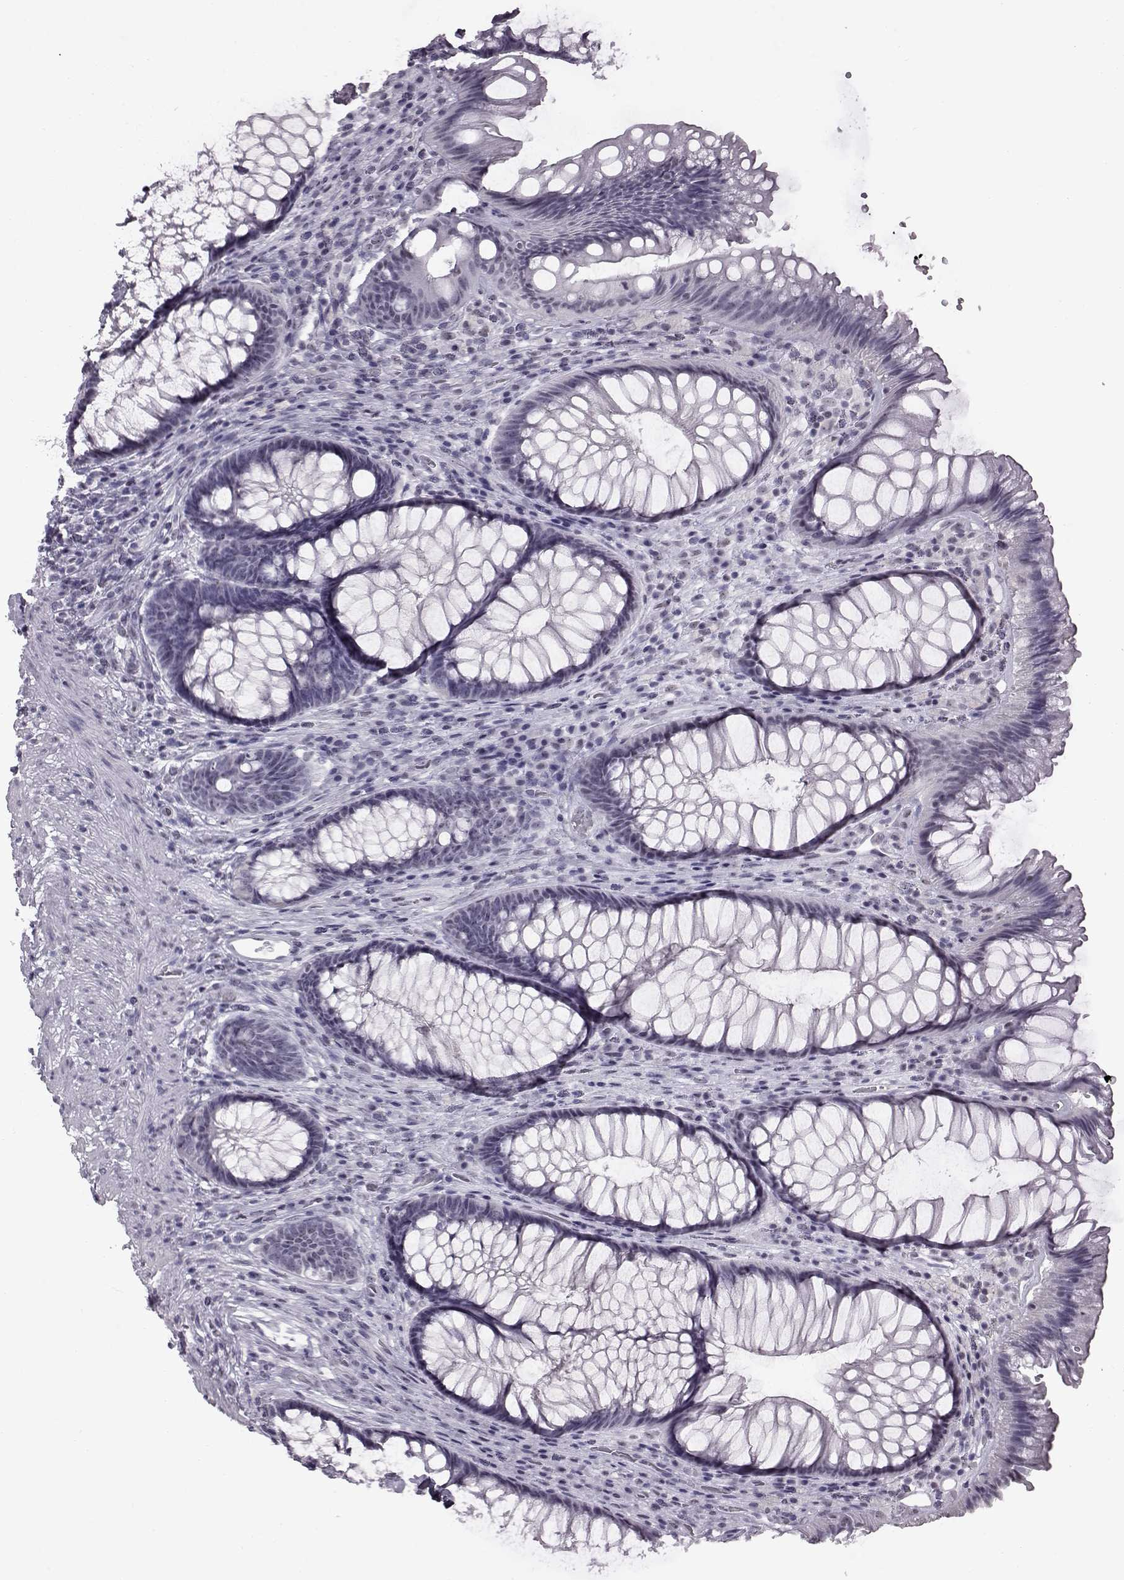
{"staining": {"intensity": "negative", "quantity": "none", "location": "none"}, "tissue": "rectum", "cell_type": "Glandular cells", "image_type": "normal", "snomed": [{"axis": "morphology", "description": "Normal tissue, NOS"}, {"axis": "topography", "description": "Smooth muscle"}, {"axis": "topography", "description": "Rectum"}], "caption": "Immunohistochemistry photomicrograph of unremarkable rectum: rectum stained with DAB (3,3'-diaminobenzidine) shows no significant protein expression in glandular cells.", "gene": "ADGRG2", "patient": {"sex": "male", "age": 53}}